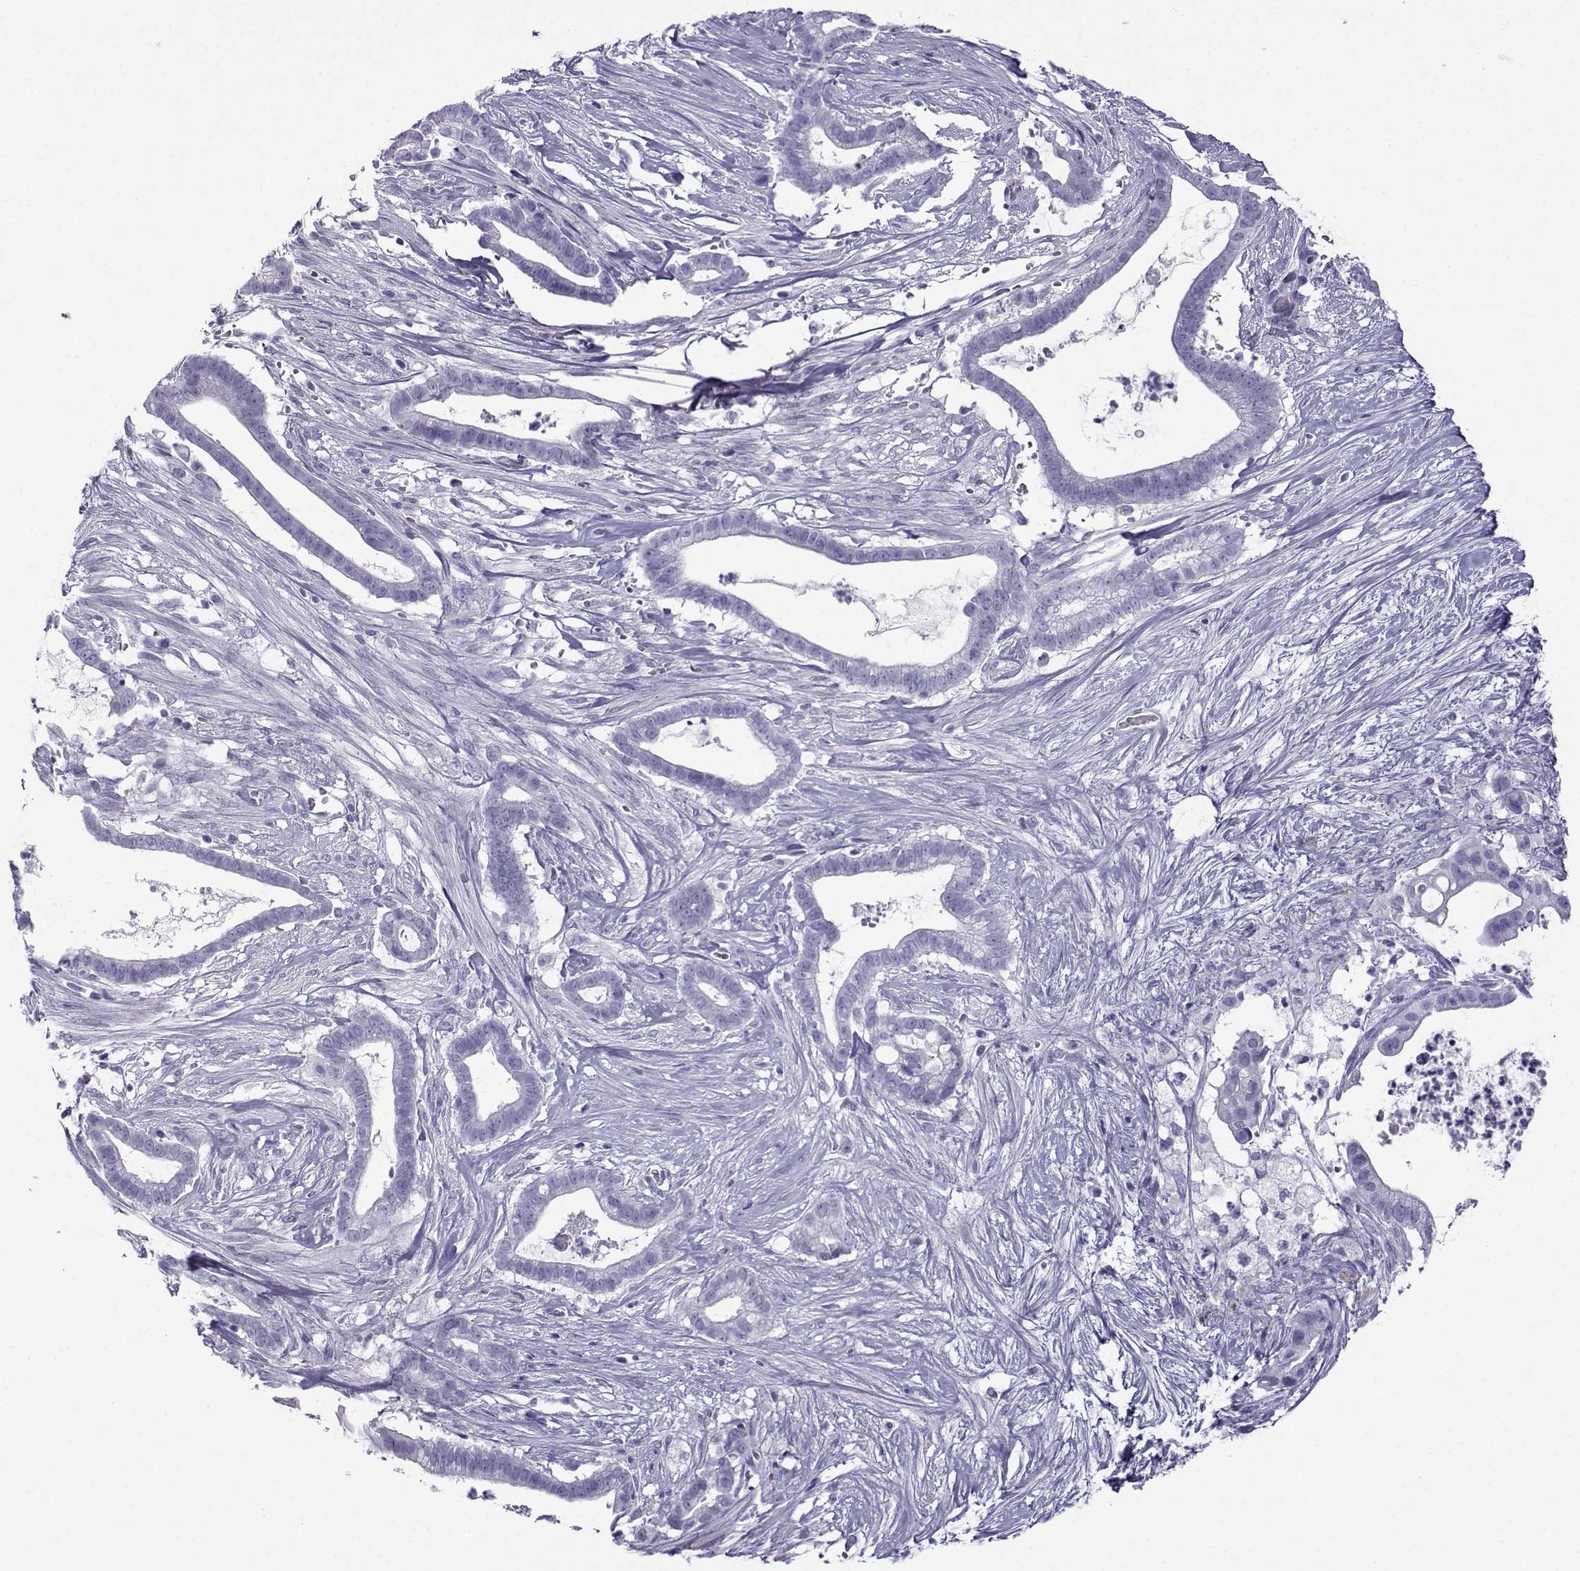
{"staining": {"intensity": "negative", "quantity": "none", "location": "none"}, "tissue": "pancreatic cancer", "cell_type": "Tumor cells", "image_type": "cancer", "snomed": [{"axis": "morphology", "description": "Adenocarcinoma, NOS"}, {"axis": "topography", "description": "Pancreas"}], "caption": "High magnification brightfield microscopy of pancreatic cancer stained with DAB (brown) and counterstained with hematoxylin (blue): tumor cells show no significant expression.", "gene": "CRYBB1", "patient": {"sex": "male", "age": 61}}